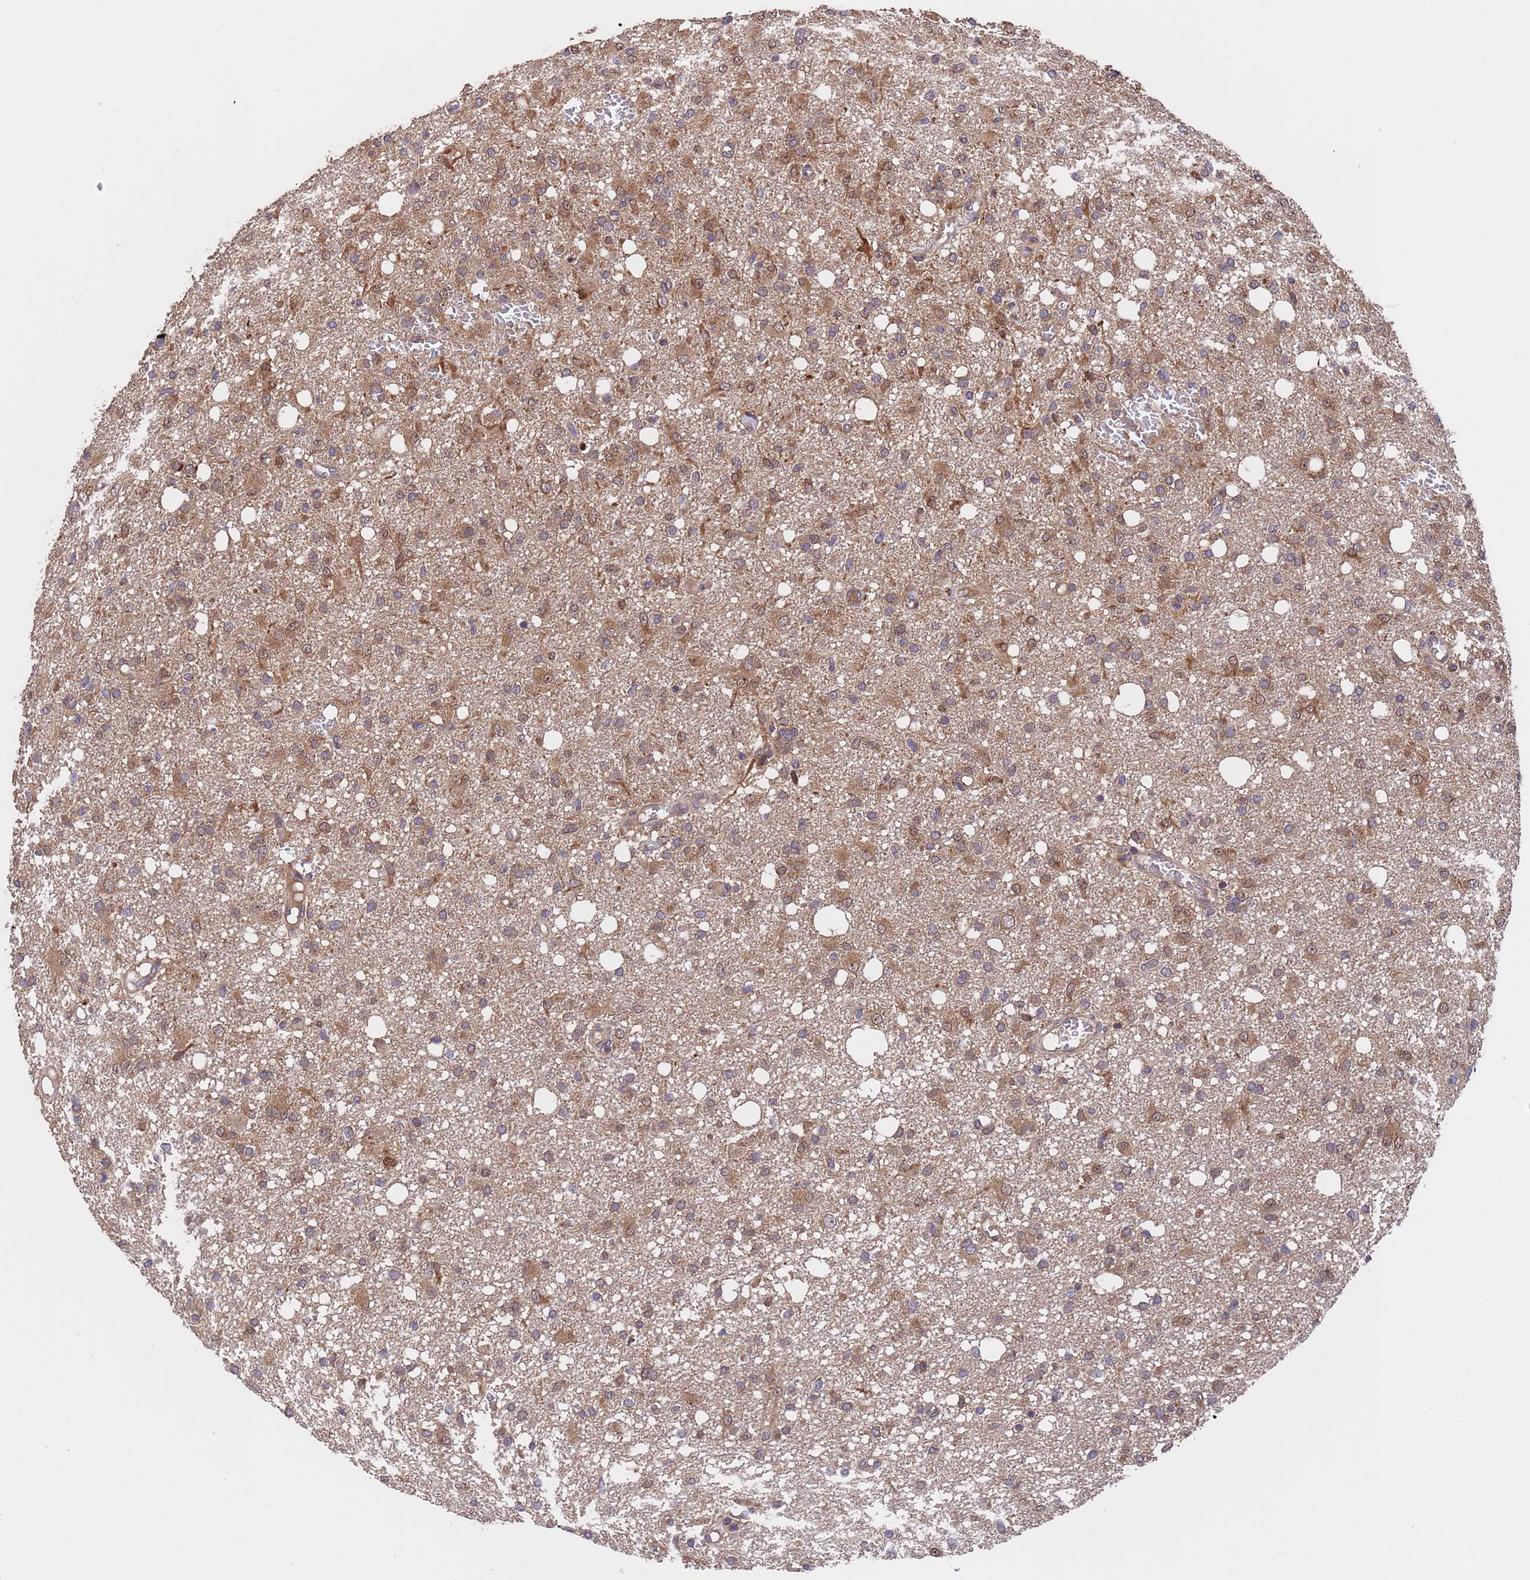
{"staining": {"intensity": "moderate", "quantity": "25%-75%", "location": "cytoplasmic/membranous"}, "tissue": "glioma", "cell_type": "Tumor cells", "image_type": "cancer", "snomed": [{"axis": "morphology", "description": "Glioma, malignant, High grade"}, {"axis": "topography", "description": "Brain"}], "caption": "An immunohistochemistry (IHC) image of tumor tissue is shown. Protein staining in brown labels moderate cytoplasmic/membranous positivity in glioma within tumor cells. (DAB IHC with brightfield microscopy, high magnification).", "gene": "TSR3", "patient": {"sex": "female", "age": 59}}